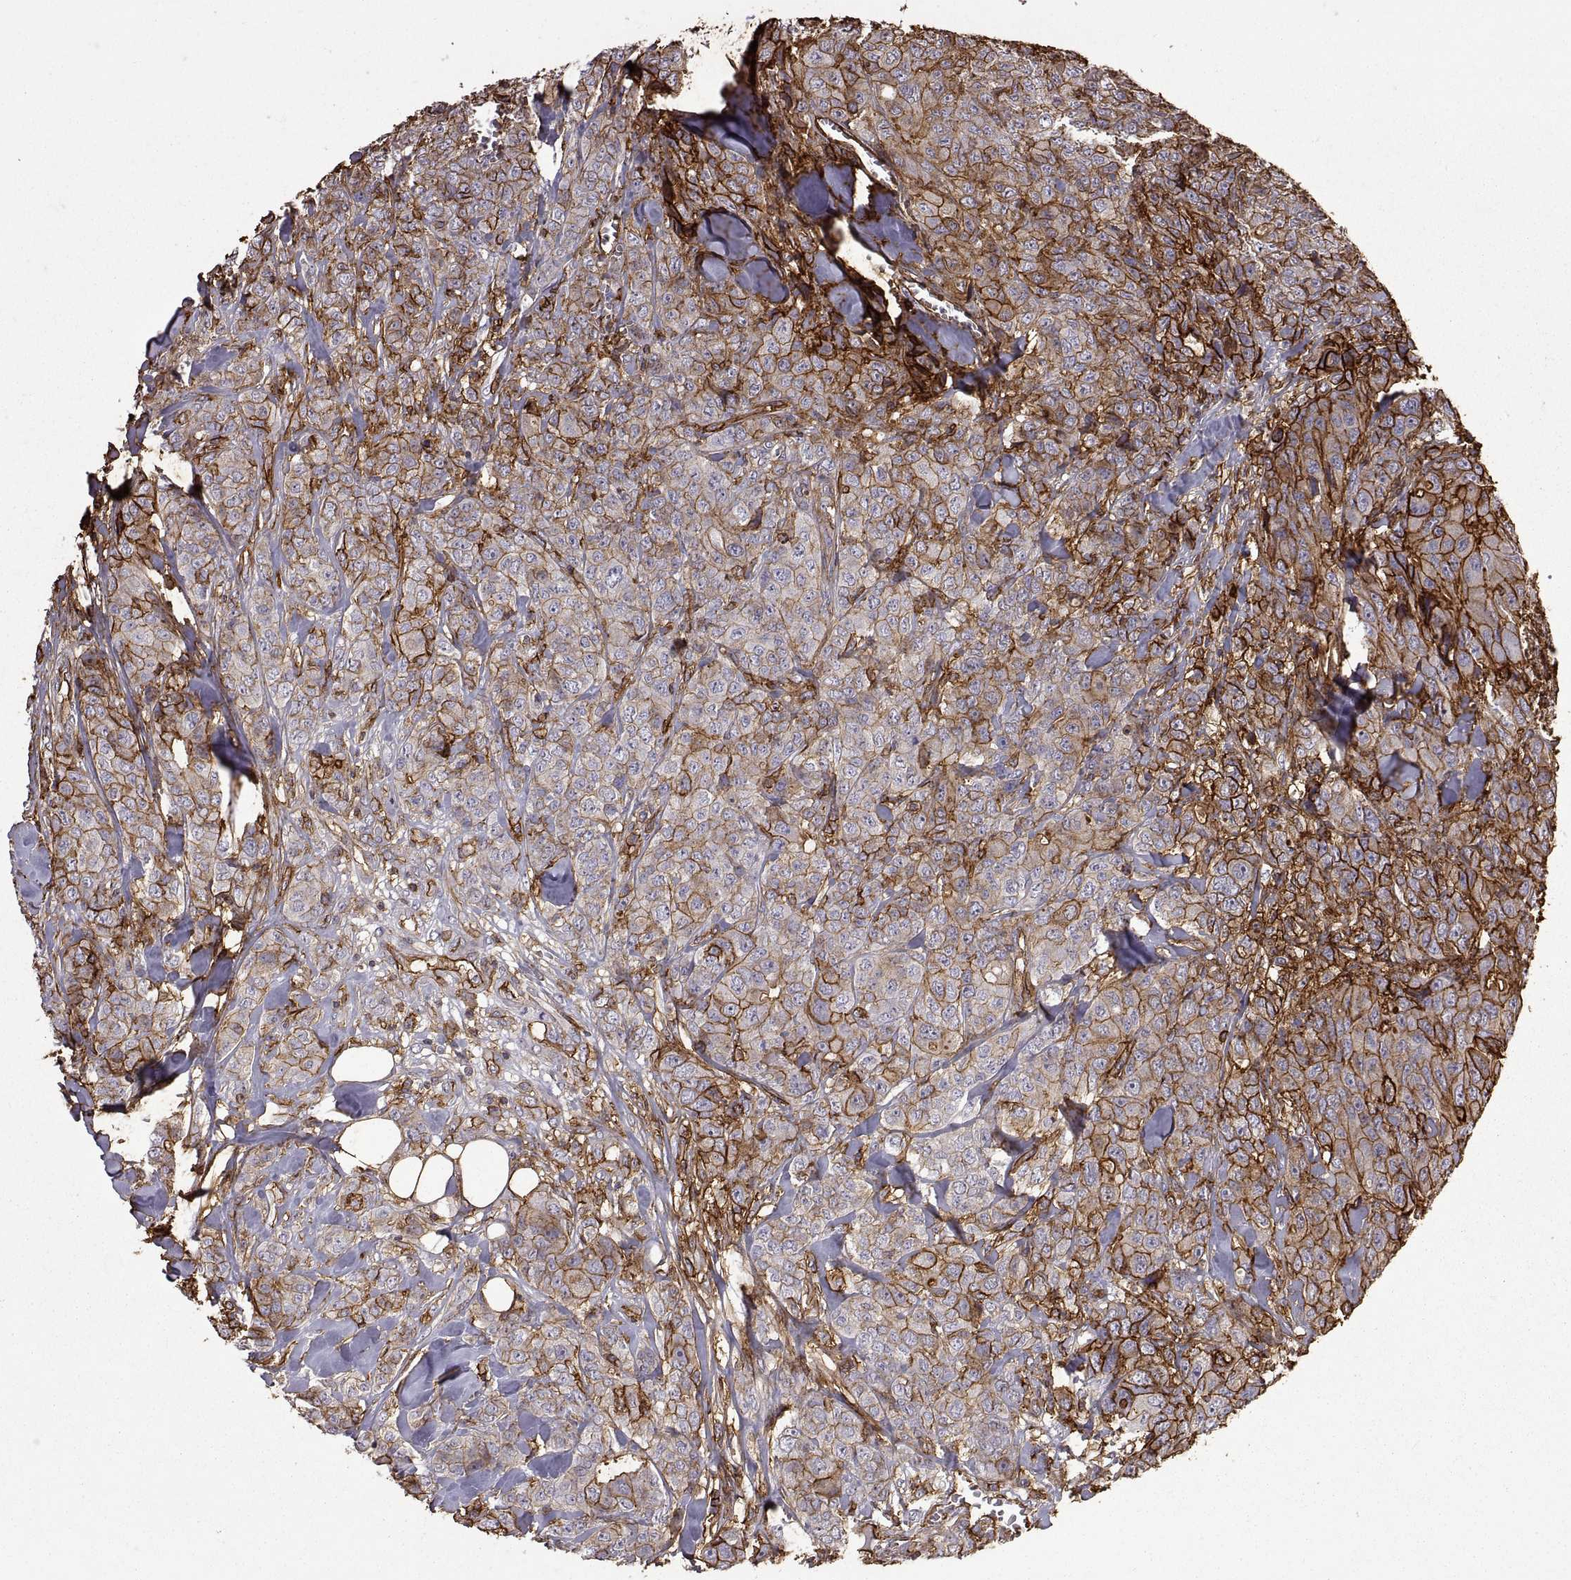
{"staining": {"intensity": "strong", "quantity": "25%-75%", "location": "cytoplasmic/membranous"}, "tissue": "breast cancer", "cell_type": "Tumor cells", "image_type": "cancer", "snomed": [{"axis": "morphology", "description": "Duct carcinoma"}, {"axis": "topography", "description": "Breast"}], "caption": "Tumor cells exhibit high levels of strong cytoplasmic/membranous expression in approximately 25%-75% of cells in human breast intraductal carcinoma. Nuclei are stained in blue.", "gene": "S100A10", "patient": {"sex": "female", "age": 43}}